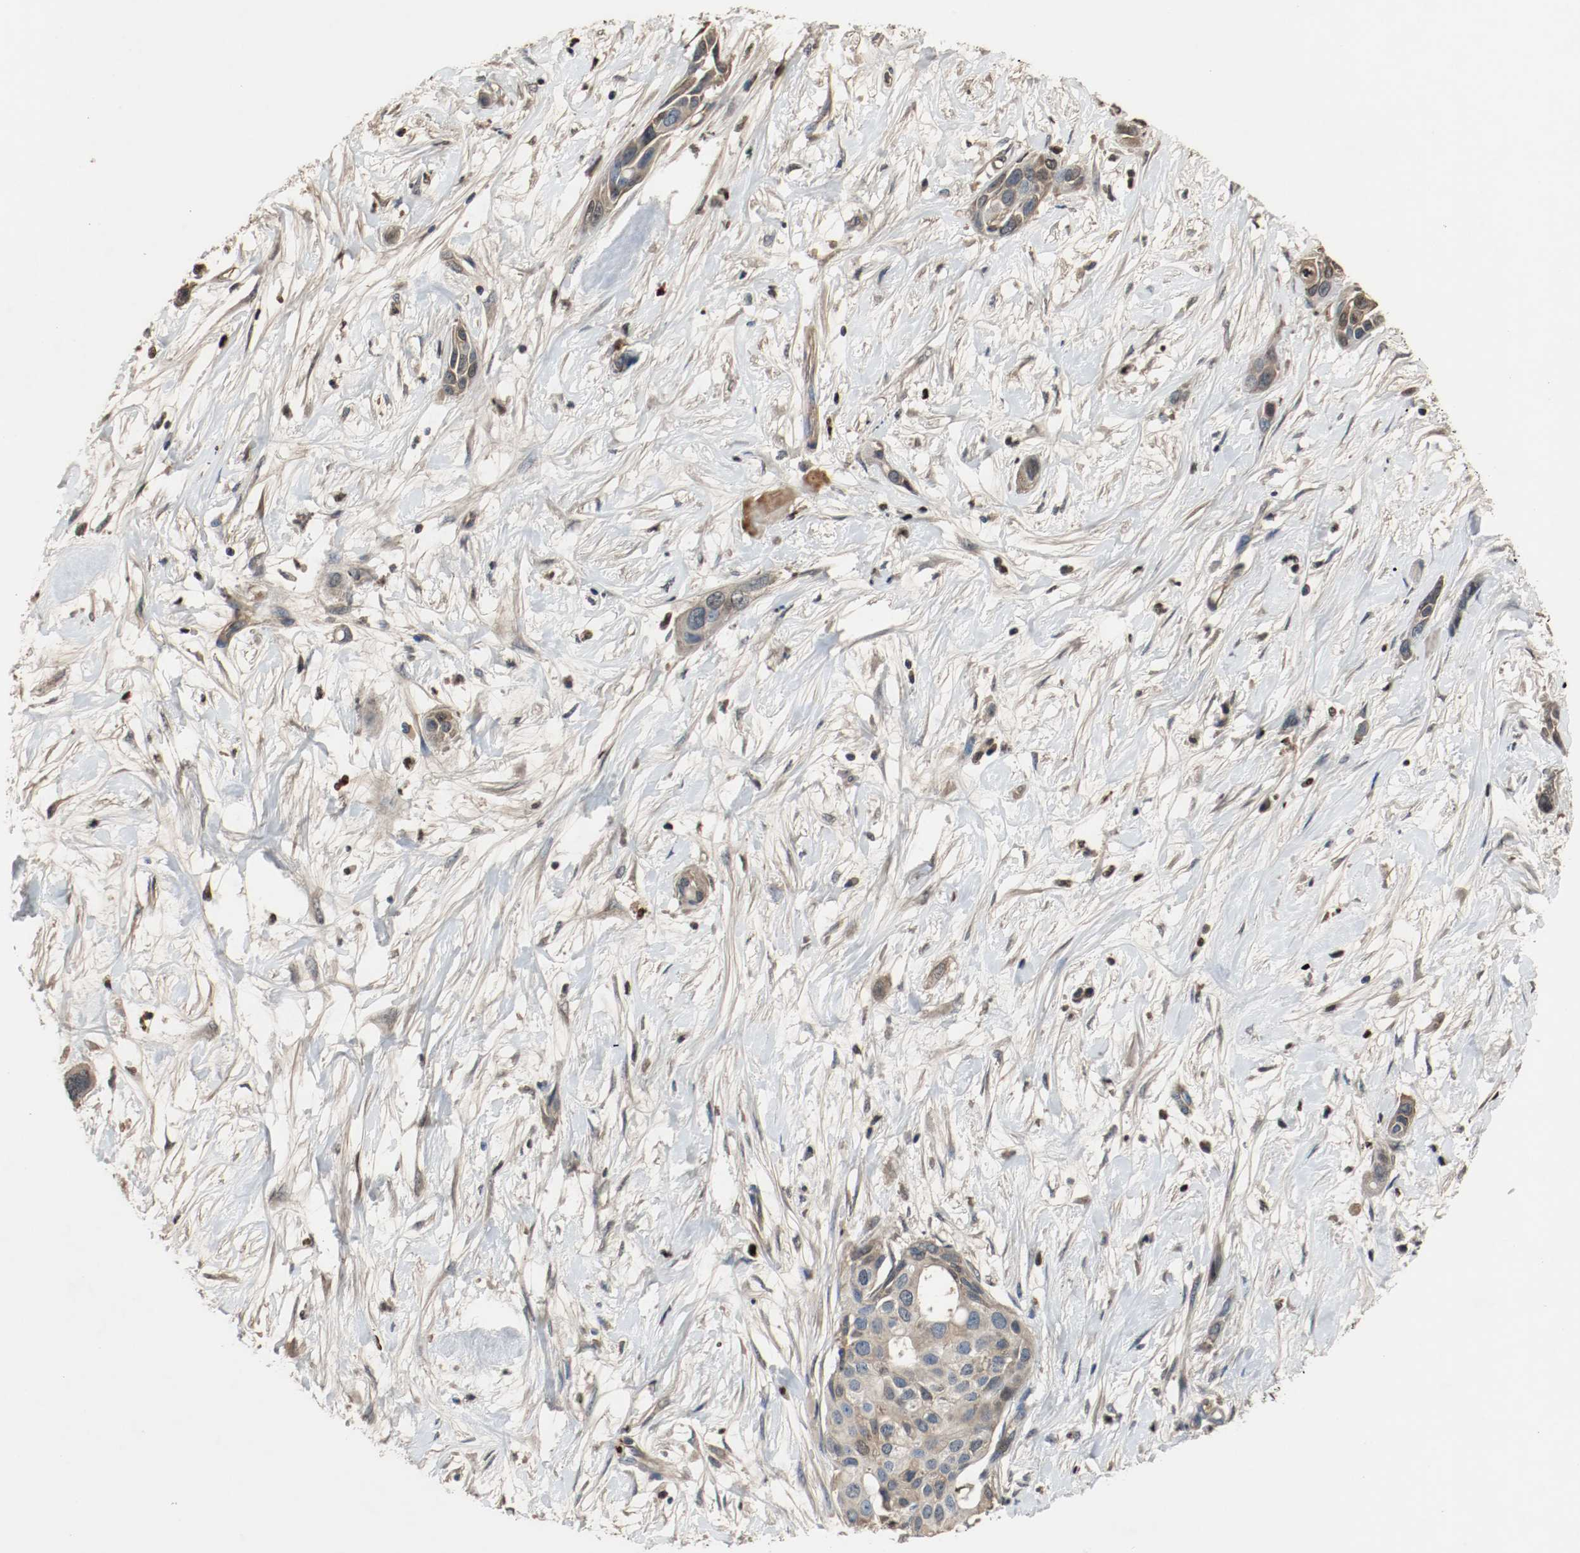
{"staining": {"intensity": "weak", "quantity": "25%-75%", "location": "cytoplasmic/membranous"}, "tissue": "pancreatic cancer", "cell_type": "Tumor cells", "image_type": "cancer", "snomed": [{"axis": "morphology", "description": "Adenocarcinoma, NOS"}, {"axis": "topography", "description": "Pancreas"}], "caption": "This micrograph demonstrates pancreatic adenocarcinoma stained with immunohistochemistry (IHC) to label a protein in brown. The cytoplasmic/membranous of tumor cells show weak positivity for the protein. Nuclei are counter-stained blue.", "gene": "BLK", "patient": {"sex": "female", "age": 60}}